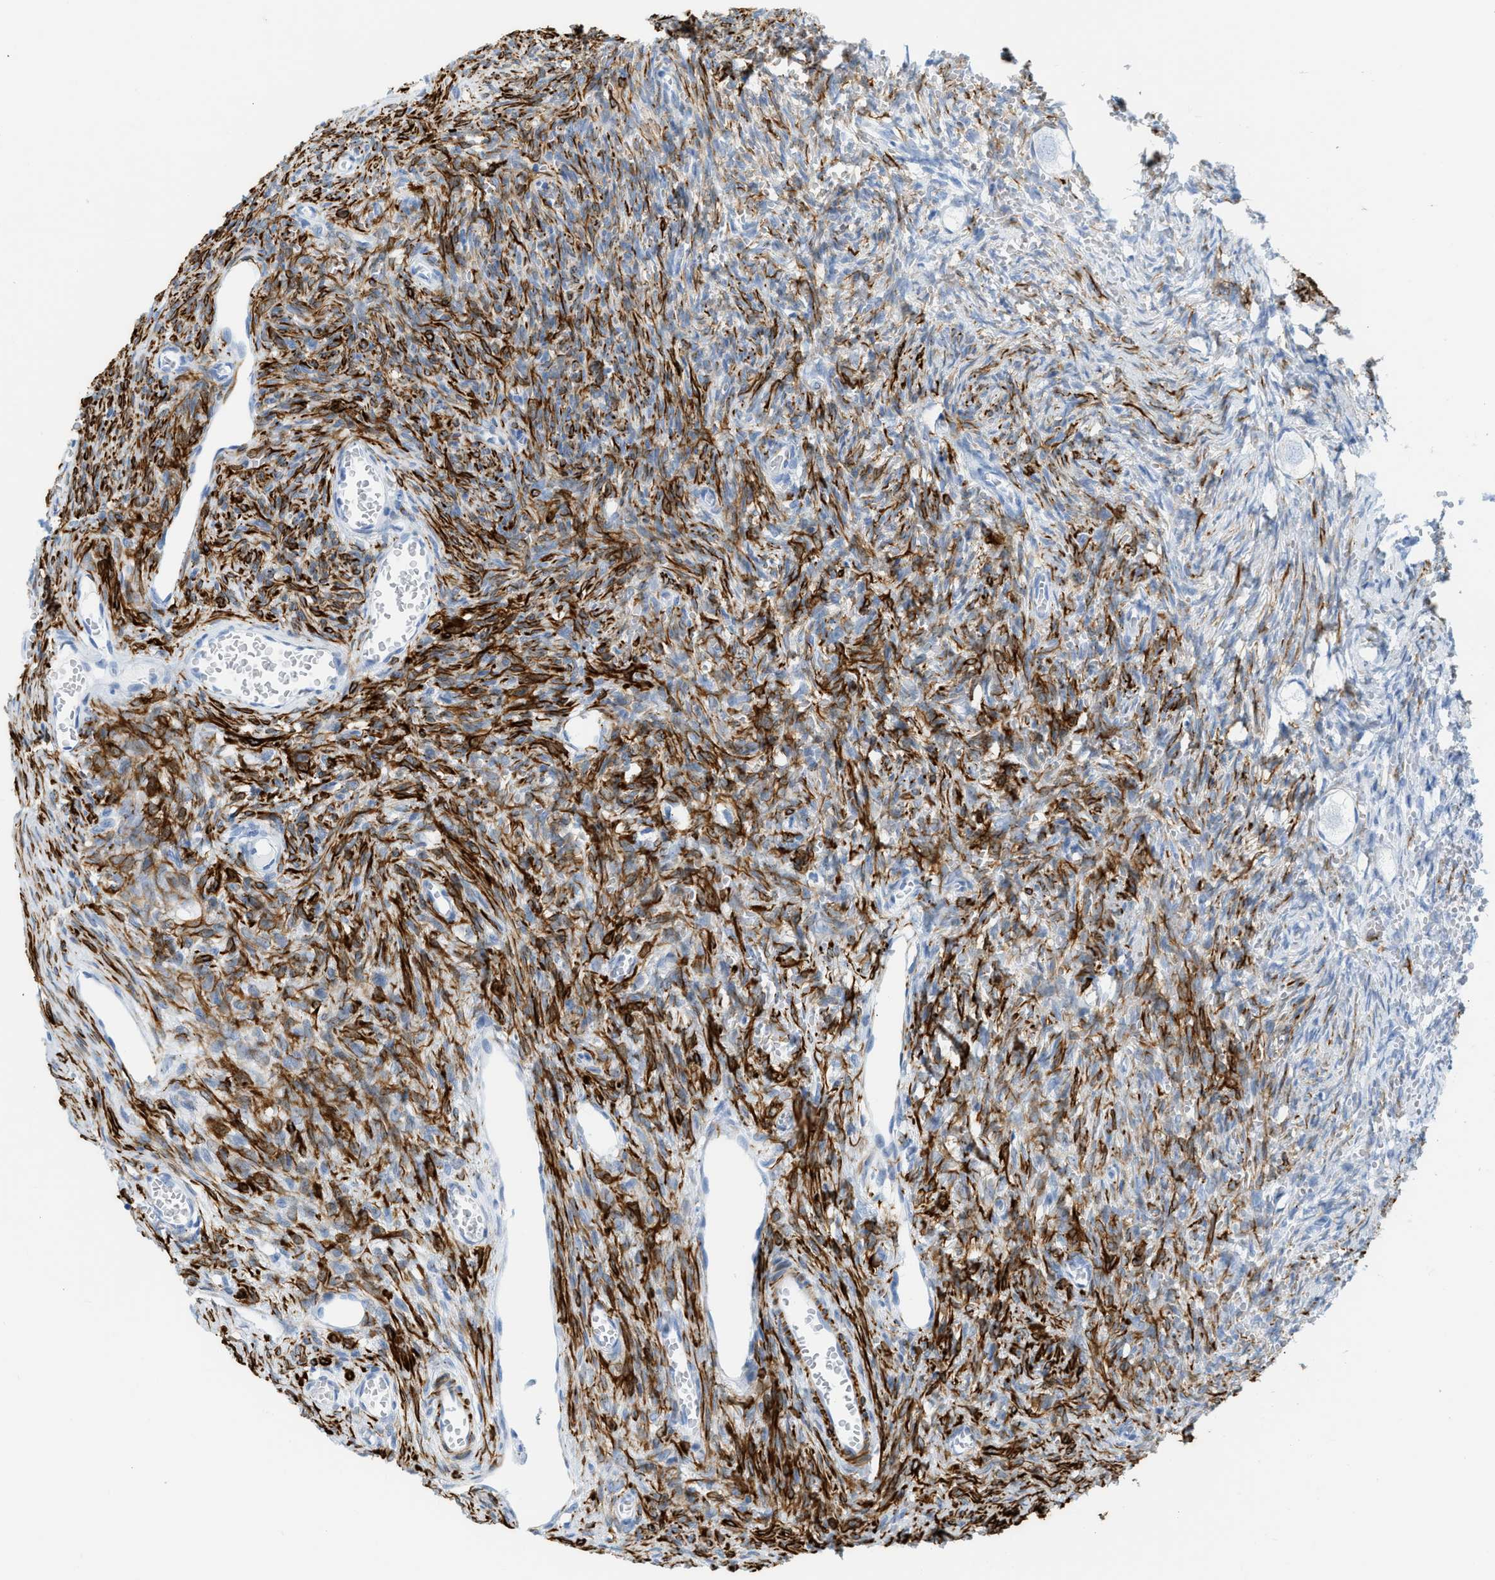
{"staining": {"intensity": "negative", "quantity": "none", "location": "none"}, "tissue": "ovary", "cell_type": "Follicle cells", "image_type": "normal", "snomed": [{"axis": "morphology", "description": "Normal tissue, NOS"}, {"axis": "topography", "description": "Ovary"}], "caption": "Immunohistochemistry of benign human ovary demonstrates no positivity in follicle cells.", "gene": "DES", "patient": {"sex": "female", "age": 27}}